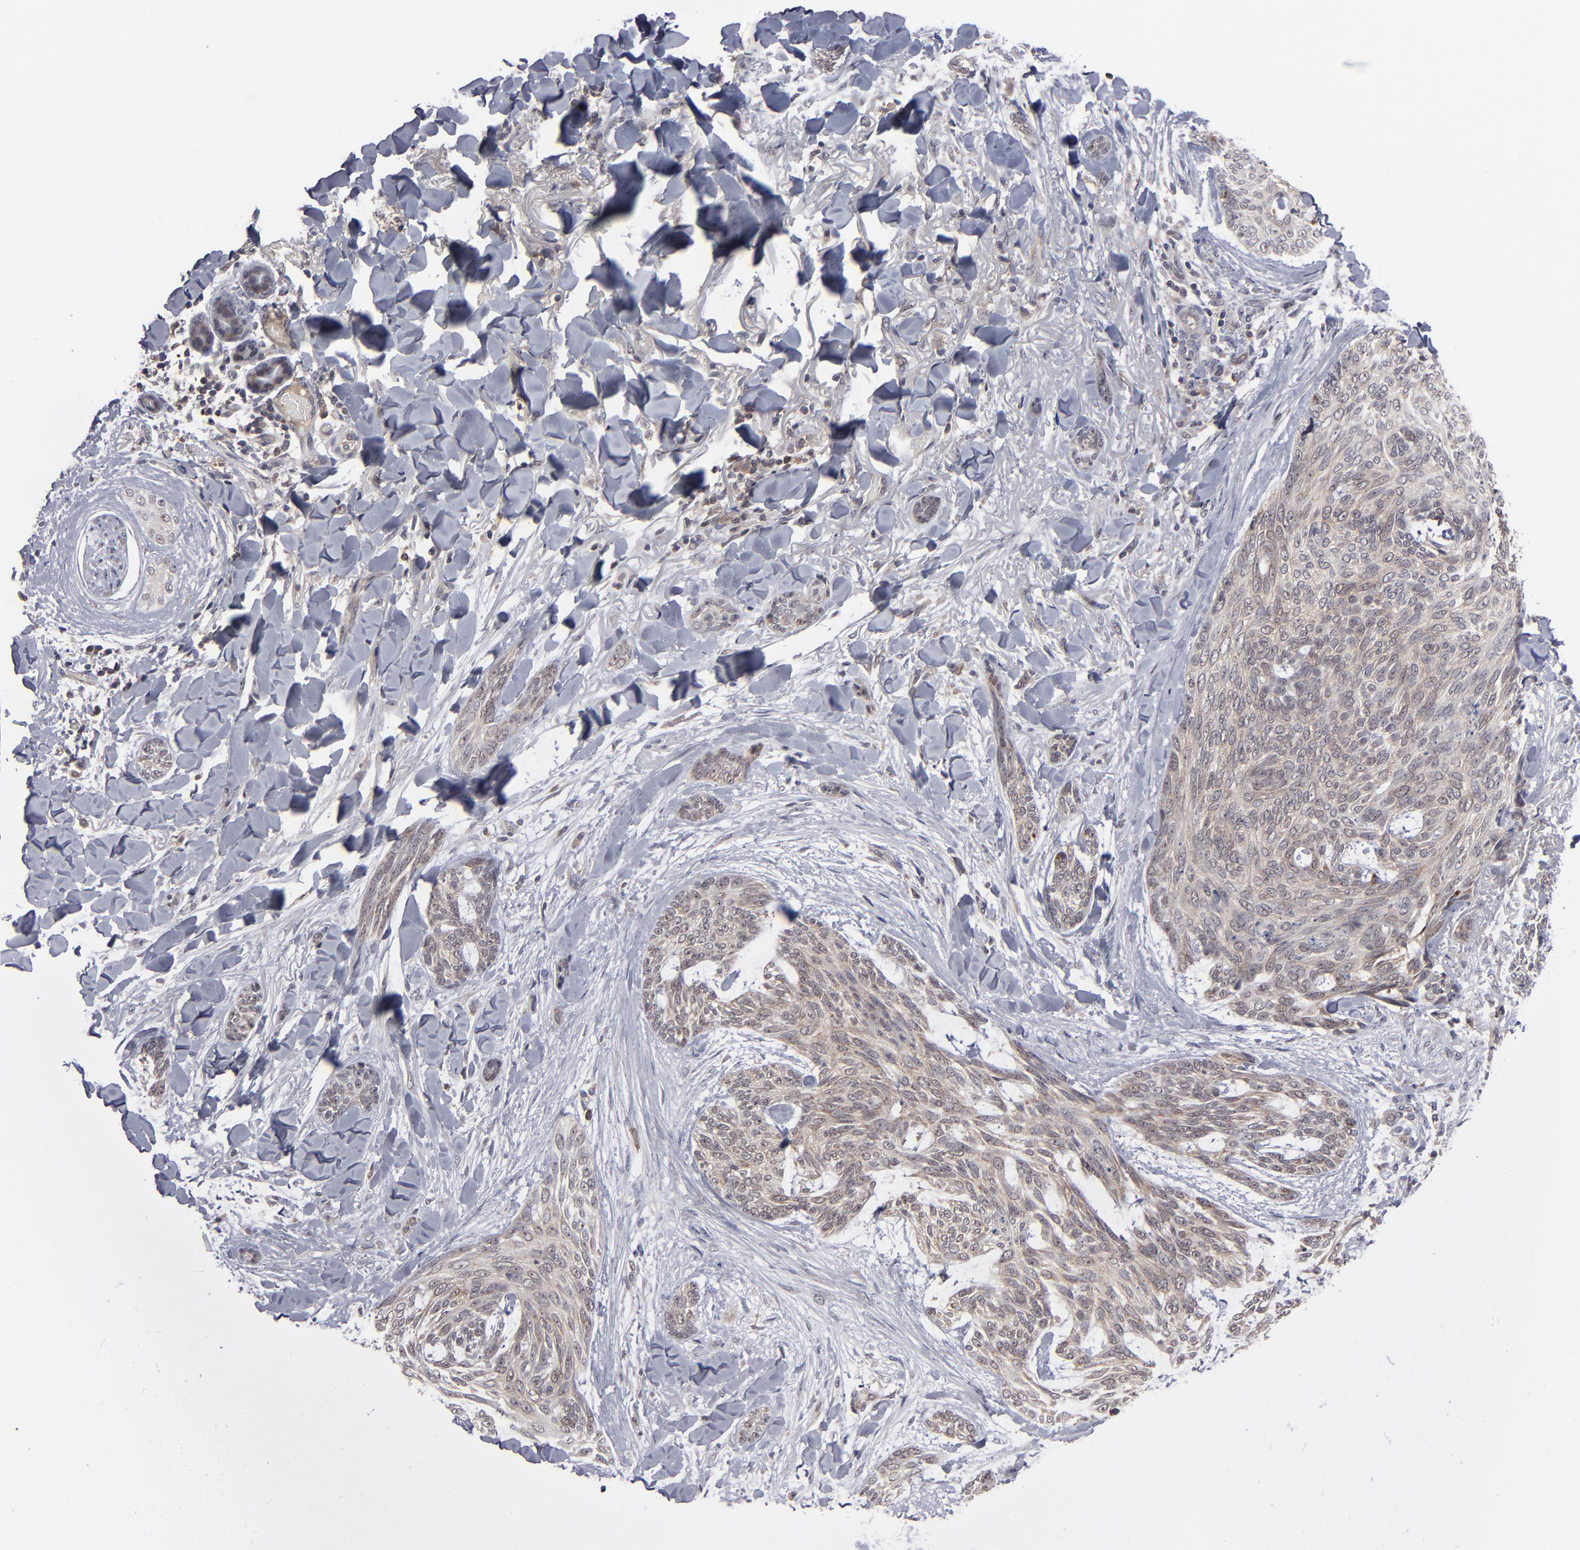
{"staining": {"intensity": "moderate", "quantity": ">75%", "location": "cytoplasmic/membranous"}, "tissue": "skin cancer", "cell_type": "Tumor cells", "image_type": "cancer", "snomed": [{"axis": "morphology", "description": "Normal tissue, NOS"}, {"axis": "morphology", "description": "Basal cell carcinoma"}, {"axis": "topography", "description": "Skin"}], "caption": "A brown stain highlights moderate cytoplasmic/membranous positivity of a protein in basal cell carcinoma (skin) tumor cells.", "gene": "GLCCI1", "patient": {"sex": "female", "age": 71}}